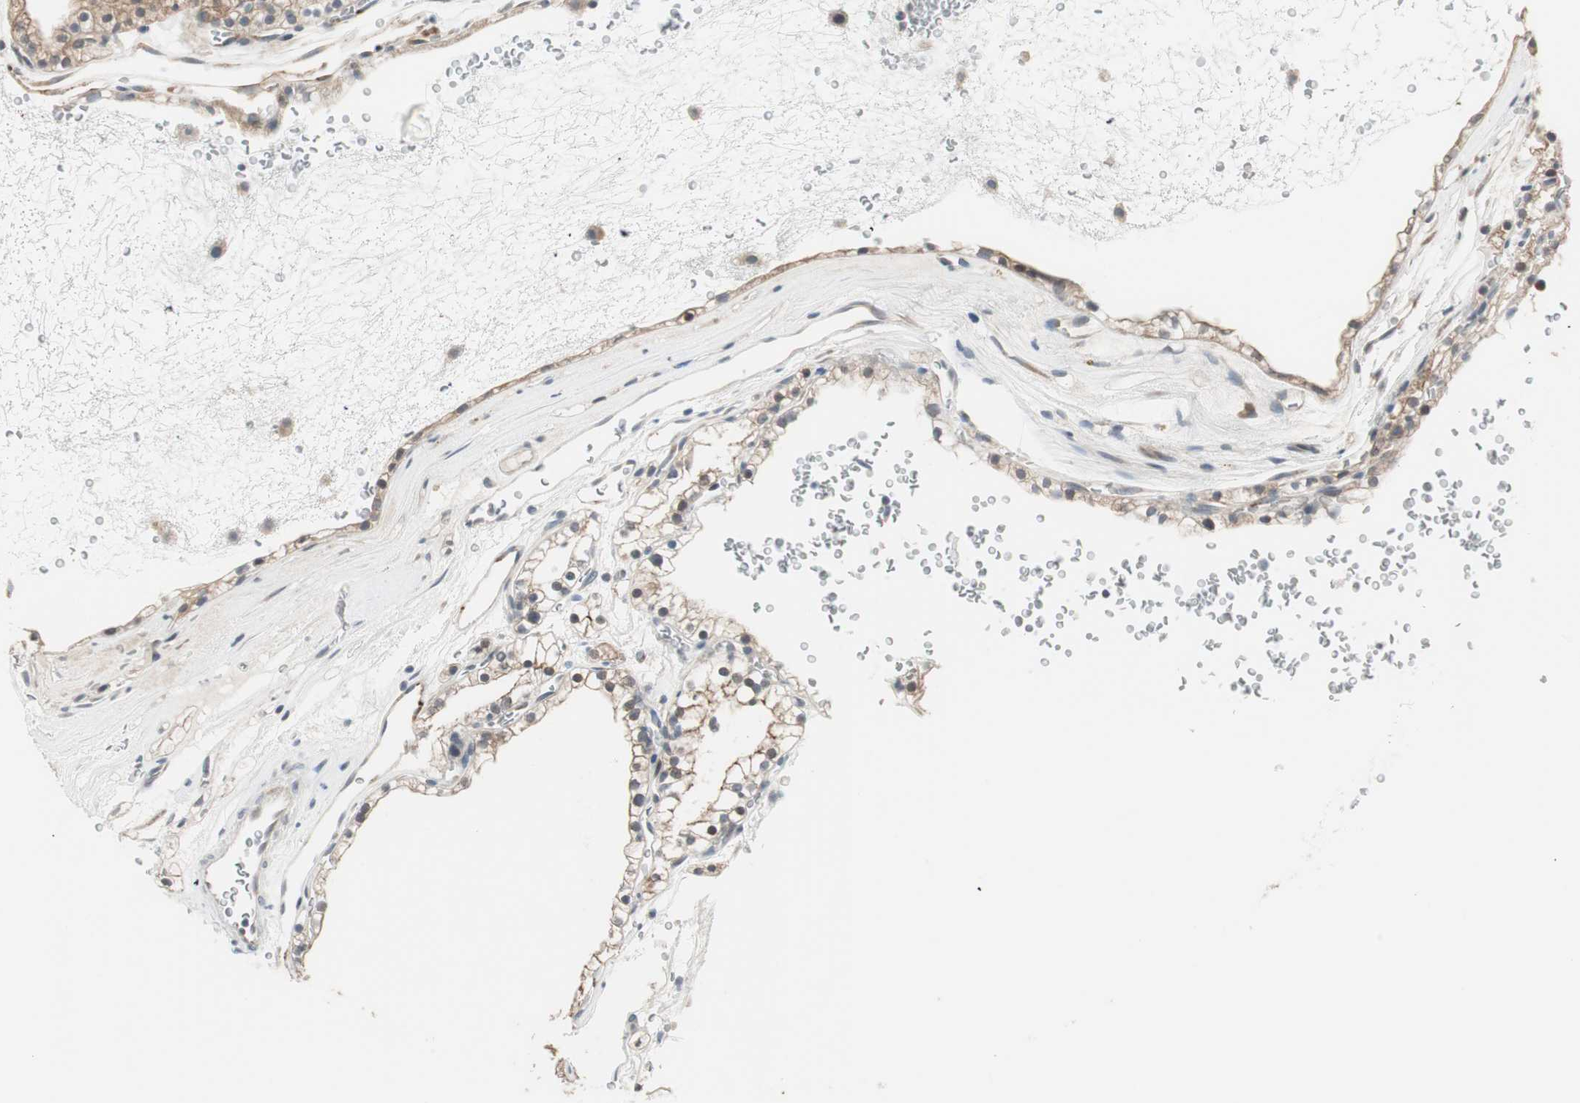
{"staining": {"intensity": "moderate", "quantity": ">75%", "location": "cytoplasmic/membranous,nuclear"}, "tissue": "renal cancer", "cell_type": "Tumor cells", "image_type": "cancer", "snomed": [{"axis": "morphology", "description": "Adenocarcinoma, NOS"}, {"axis": "topography", "description": "Kidney"}], "caption": "Human renal adenocarcinoma stained with a protein marker reveals moderate staining in tumor cells.", "gene": "PDZK1", "patient": {"sex": "female", "age": 41}}